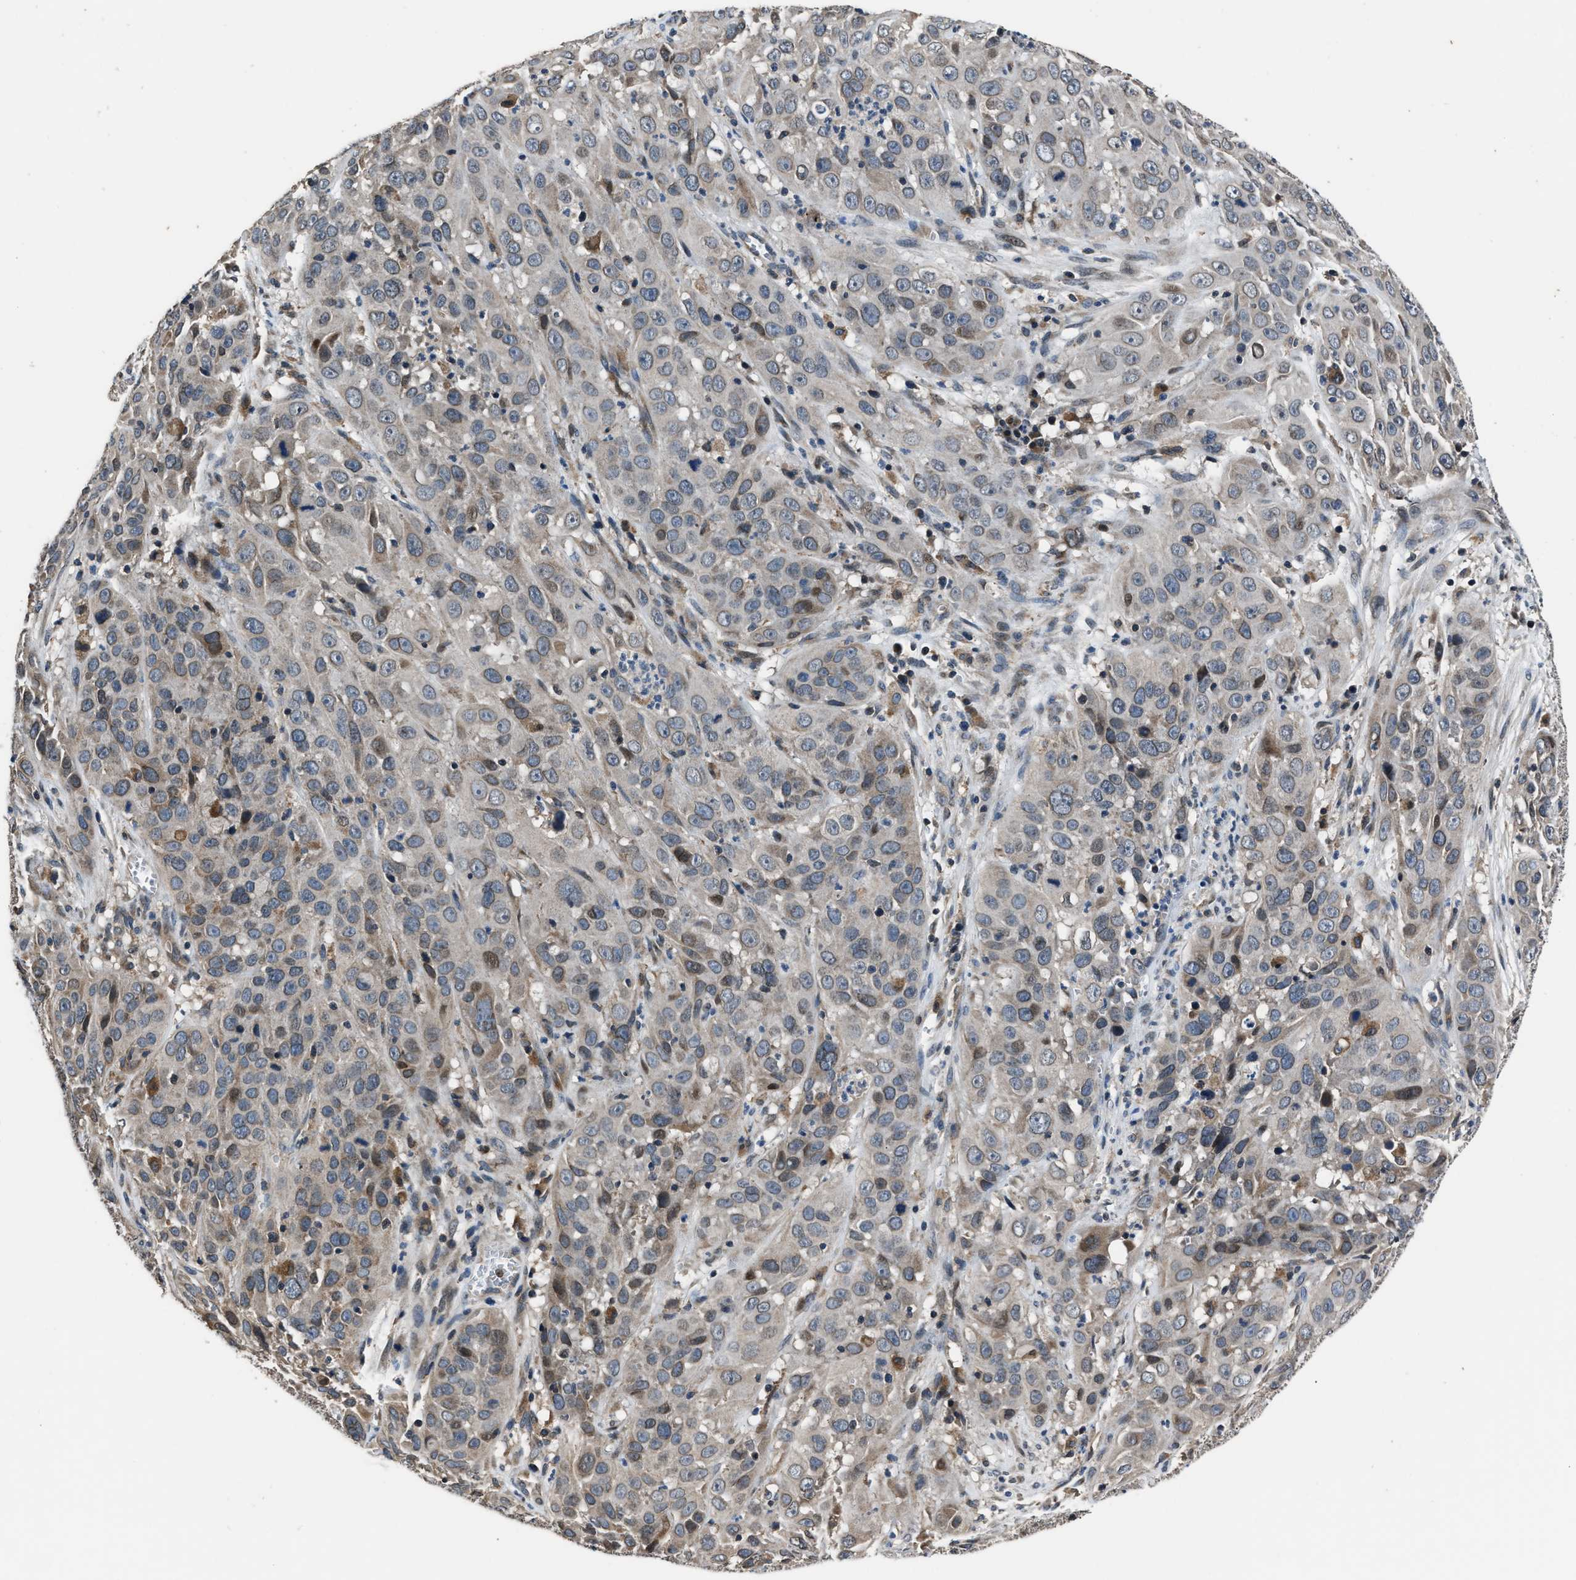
{"staining": {"intensity": "moderate", "quantity": "<25%", "location": "cytoplasmic/membranous,nuclear"}, "tissue": "cervical cancer", "cell_type": "Tumor cells", "image_type": "cancer", "snomed": [{"axis": "morphology", "description": "Squamous cell carcinoma, NOS"}, {"axis": "topography", "description": "Cervix"}], "caption": "Approximately <25% of tumor cells in human cervical cancer (squamous cell carcinoma) display moderate cytoplasmic/membranous and nuclear protein staining as visualized by brown immunohistochemical staining.", "gene": "TNRC18", "patient": {"sex": "female", "age": 32}}